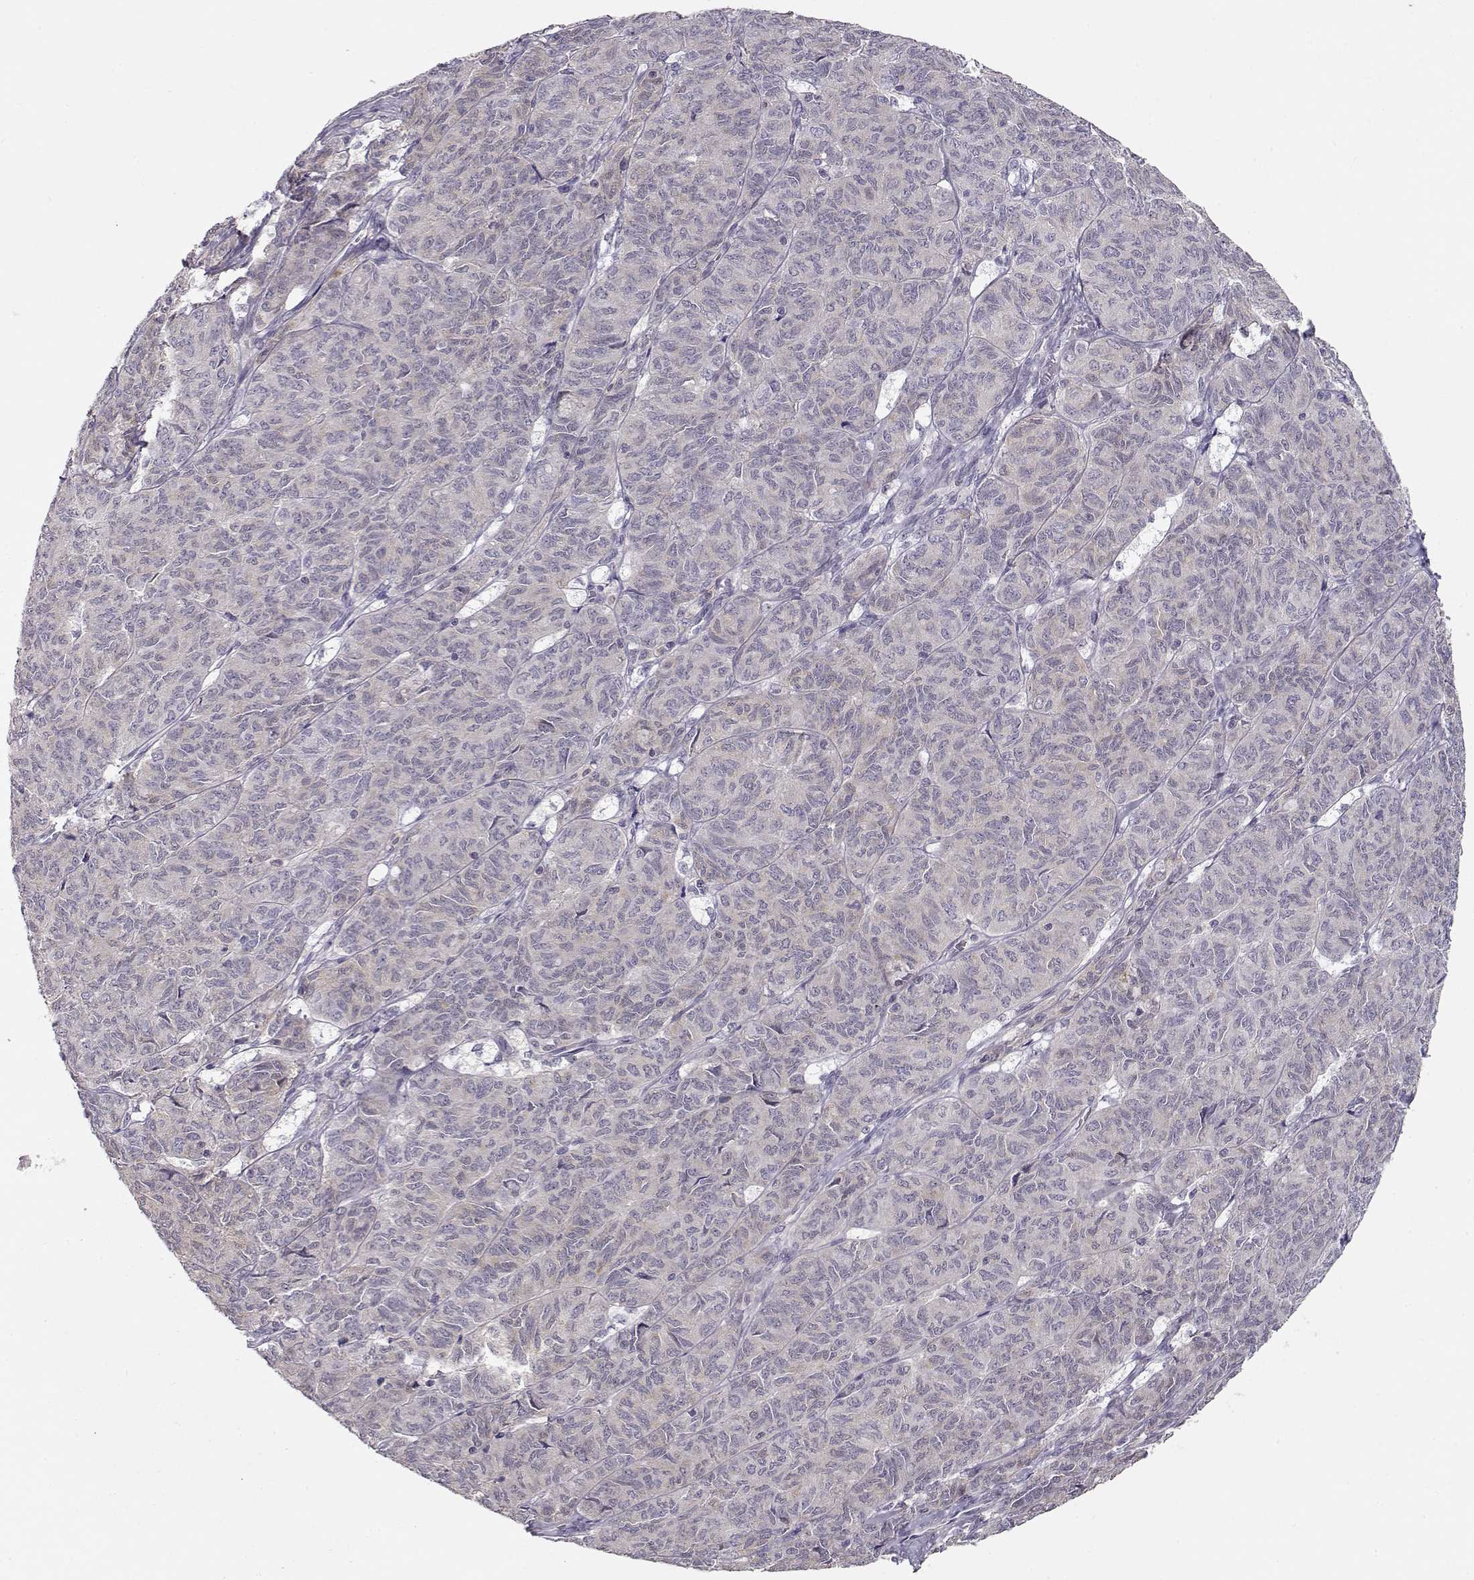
{"staining": {"intensity": "negative", "quantity": "none", "location": "none"}, "tissue": "ovarian cancer", "cell_type": "Tumor cells", "image_type": "cancer", "snomed": [{"axis": "morphology", "description": "Carcinoma, endometroid"}, {"axis": "topography", "description": "Ovary"}], "caption": "Immunohistochemistry (IHC) photomicrograph of neoplastic tissue: human endometroid carcinoma (ovarian) stained with DAB shows no significant protein staining in tumor cells. (DAB immunohistochemistry, high magnification).", "gene": "TEPP", "patient": {"sex": "female", "age": 80}}